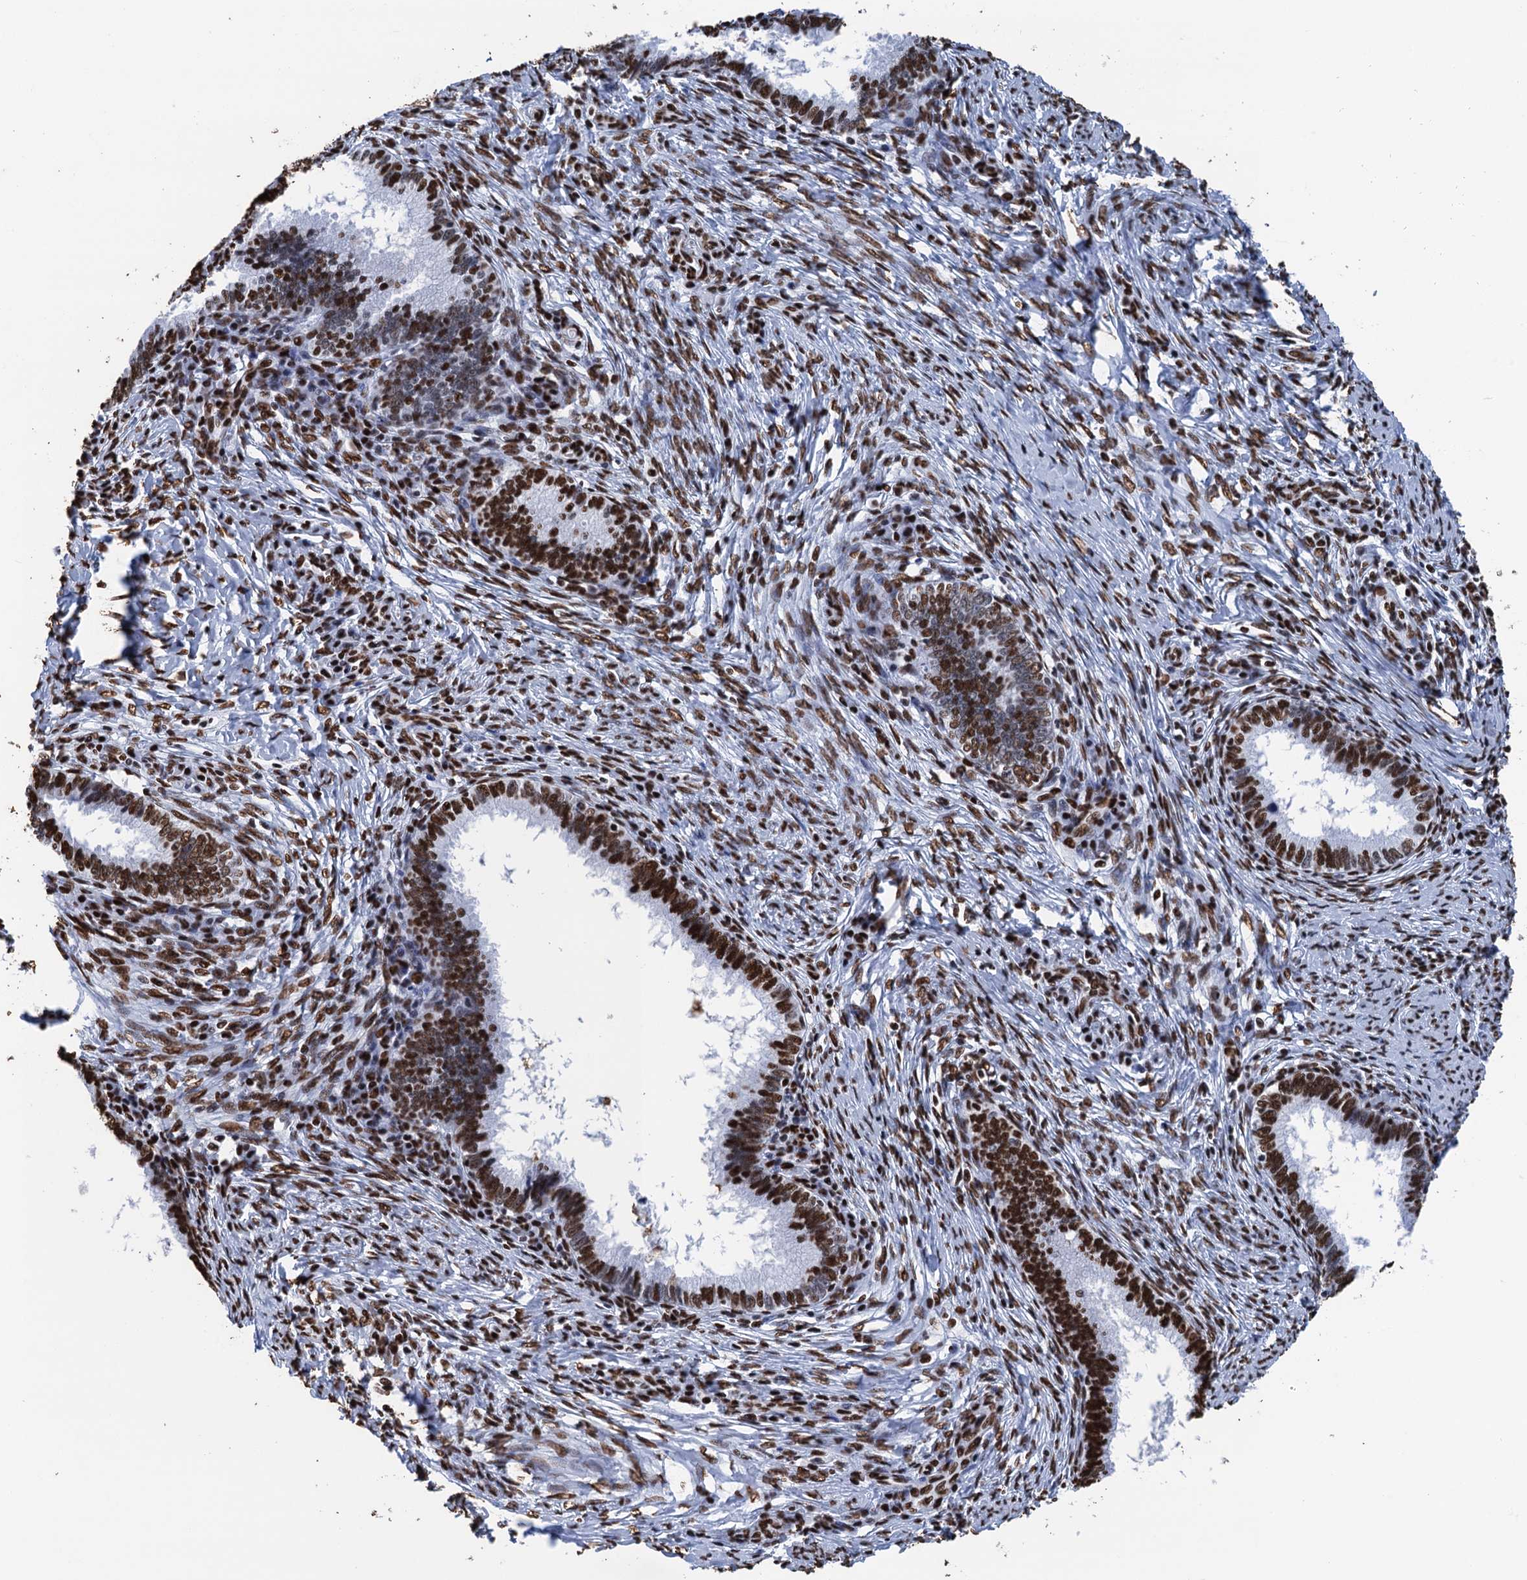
{"staining": {"intensity": "strong", "quantity": ">75%", "location": "nuclear"}, "tissue": "cervical cancer", "cell_type": "Tumor cells", "image_type": "cancer", "snomed": [{"axis": "morphology", "description": "Adenocarcinoma, NOS"}, {"axis": "topography", "description": "Cervix"}], "caption": "Cervical cancer (adenocarcinoma) stained for a protein (brown) shows strong nuclear positive positivity in approximately >75% of tumor cells.", "gene": "UBA2", "patient": {"sex": "female", "age": 36}}